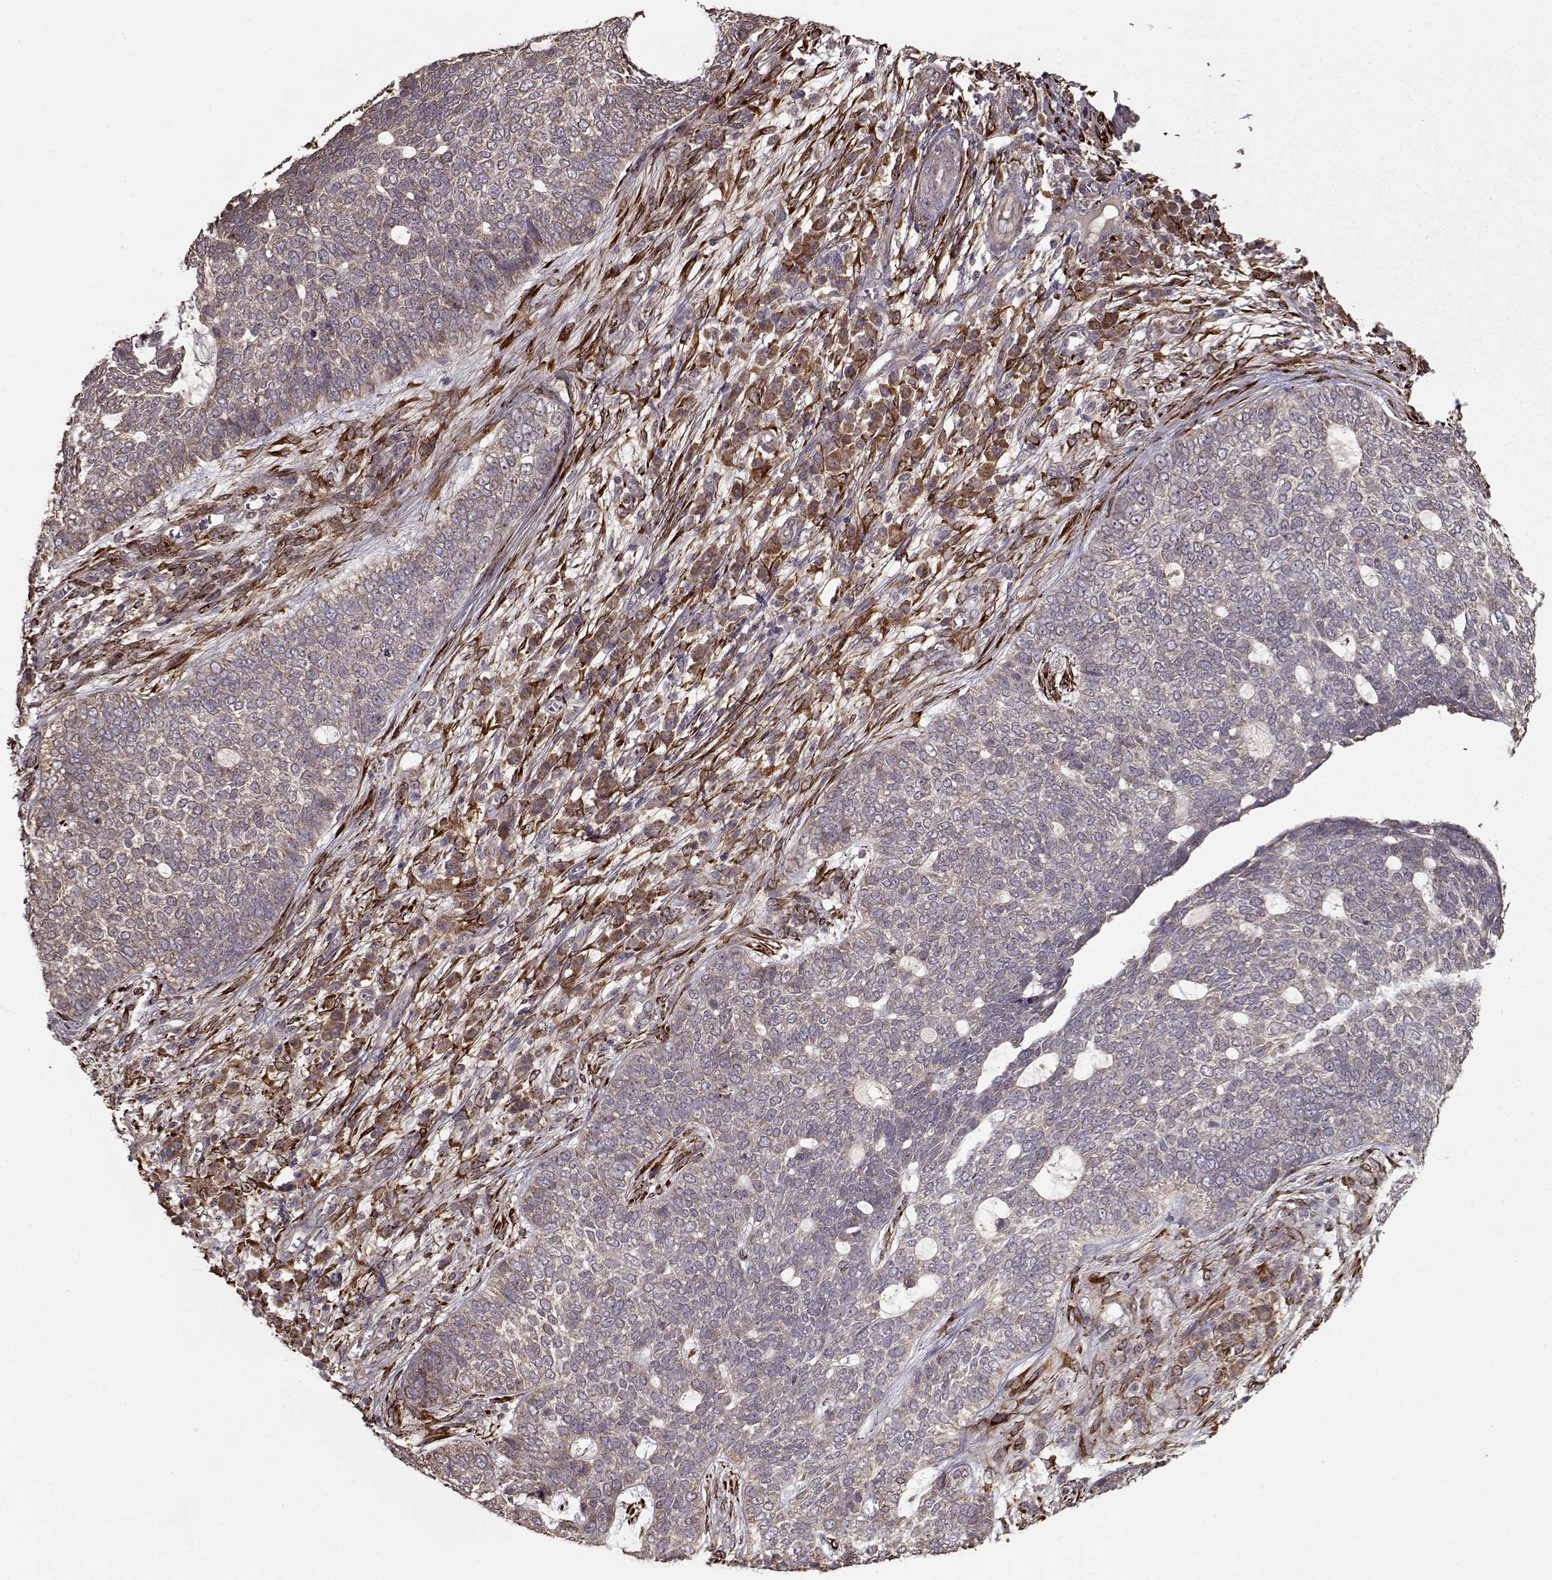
{"staining": {"intensity": "weak", "quantity": ">75%", "location": "cytoplasmic/membranous"}, "tissue": "skin cancer", "cell_type": "Tumor cells", "image_type": "cancer", "snomed": [{"axis": "morphology", "description": "Basal cell carcinoma"}, {"axis": "topography", "description": "Skin"}], "caption": "IHC (DAB) staining of skin basal cell carcinoma exhibits weak cytoplasmic/membranous protein staining in approximately >75% of tumor cells.", "gene": "IMMP1L", "patient": {"sex": "female", "age": 69}}